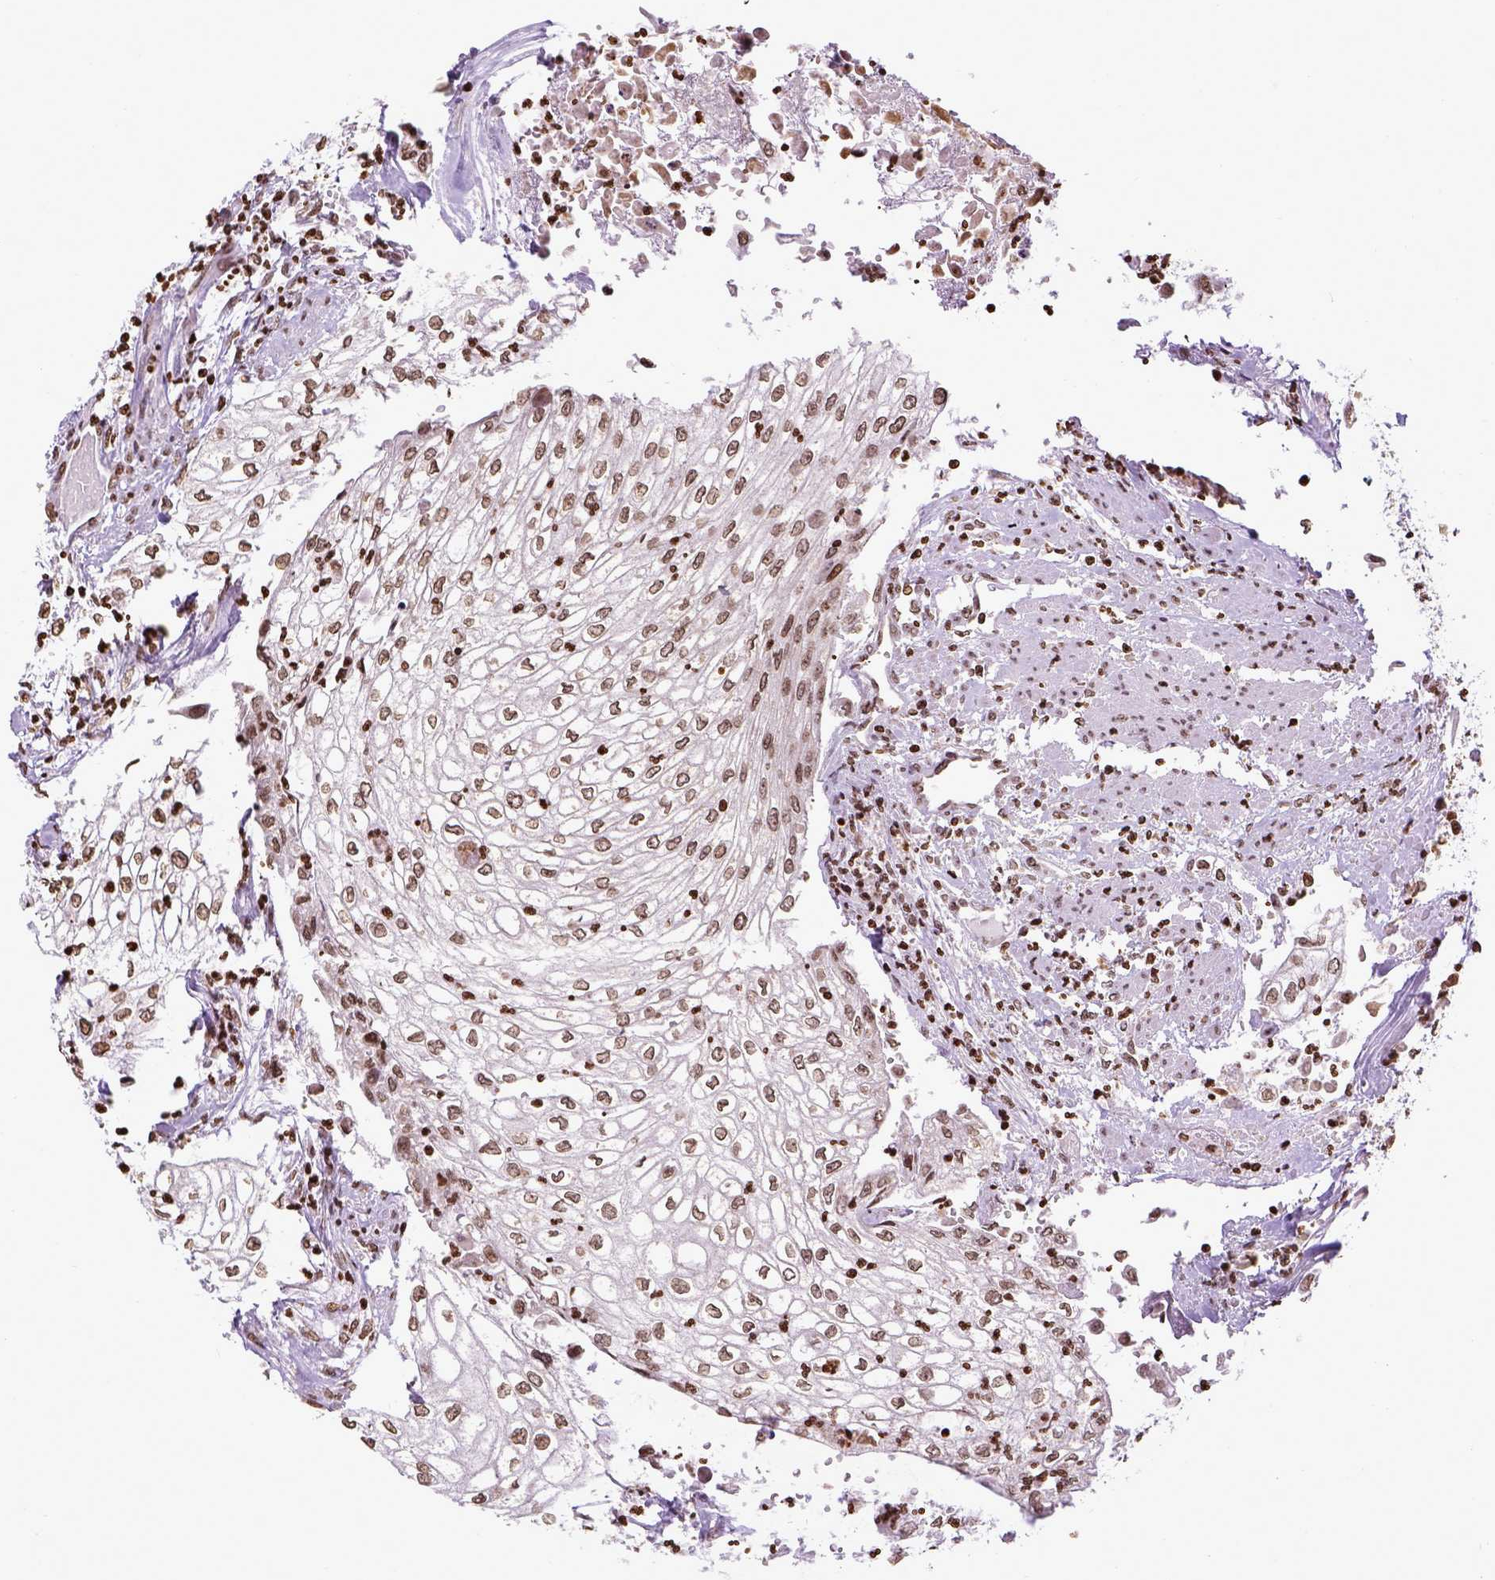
{"staining": {"intensity": "moderate", "quantity": ">75%", "location": "nuclear"}, "tissue": "urothelial cancer", "cell_type": "Tumor cells", "image_type": "cancer", "snomed": [{"axis": "morphology", "description": "Urothelial carcinoma, High grade"}, {"axis": "topography", "description": "Urinary bladder"}], "caption": "Immunohistochemical staining of urothelial carcinoma (high-grade) displays medium levels of moderate nuclear protein staining in about >75% of tumor cells. The protein of interest is stained brown, and the nuclei are stained in blue (DAB (3,3'-diaminobenzidine) IHC with brightfield microscopy, high magnification).", "gene": "ZNF75D", "patient": {"sex": "male", "age": 62}}